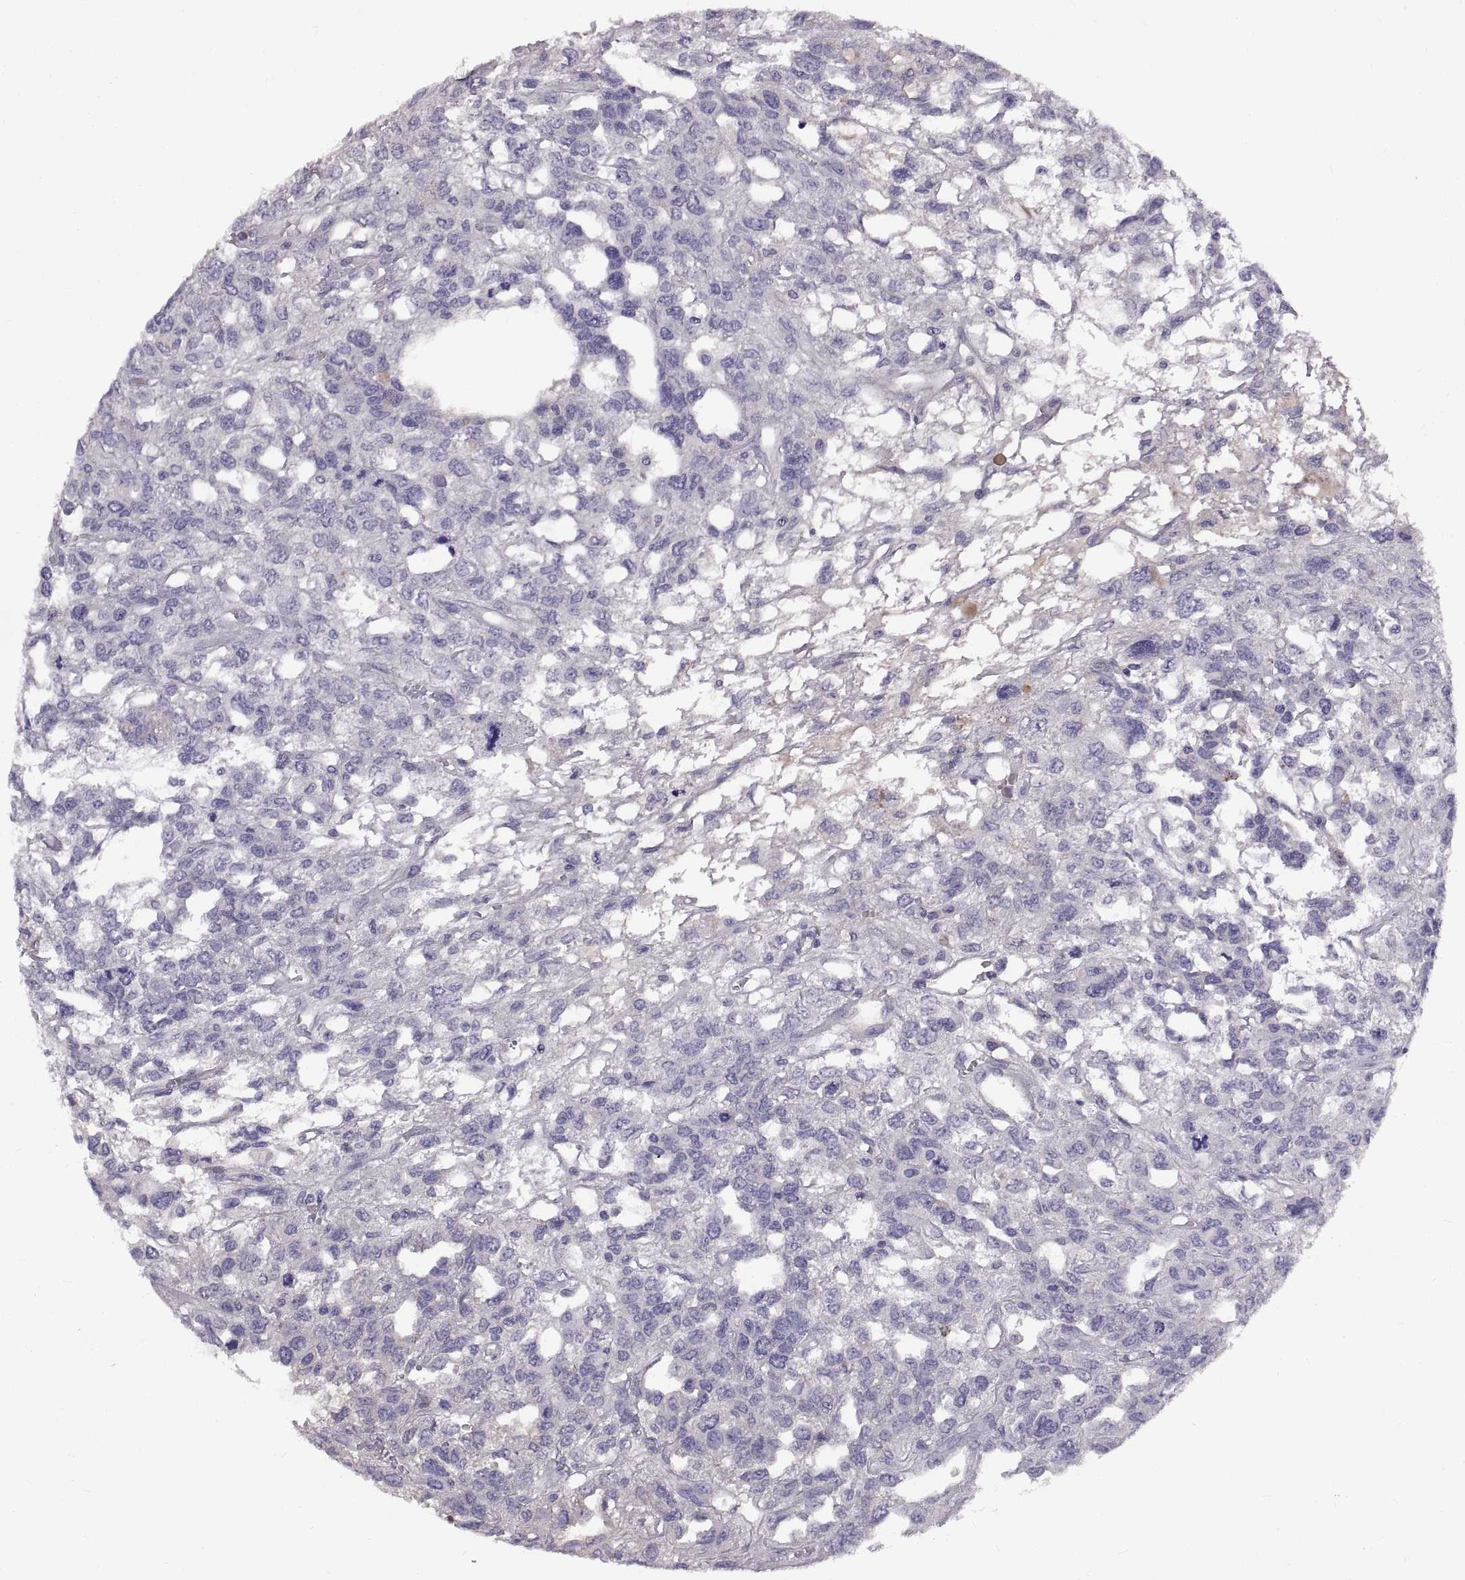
{"staining": {"intensity": "negative", "quantity": "none", "location": "none"}, "tissue": "testis cancer", "cell_type": "Tumor cells", "image_type": "cancer", "snomed": [{"axis": "morphology", "description": "Seminoma, NOS"}, {"axis": "topography", "description": "Testis"}], "caption": "Tumor cells show no significant protein staining in testis seminoma. (DAB immunohistochemistry (IHC) visualized using brightfield microscopy, high magnification).", "gene": "ADAM32", "patient": {"sex": "male", "age": 52}}